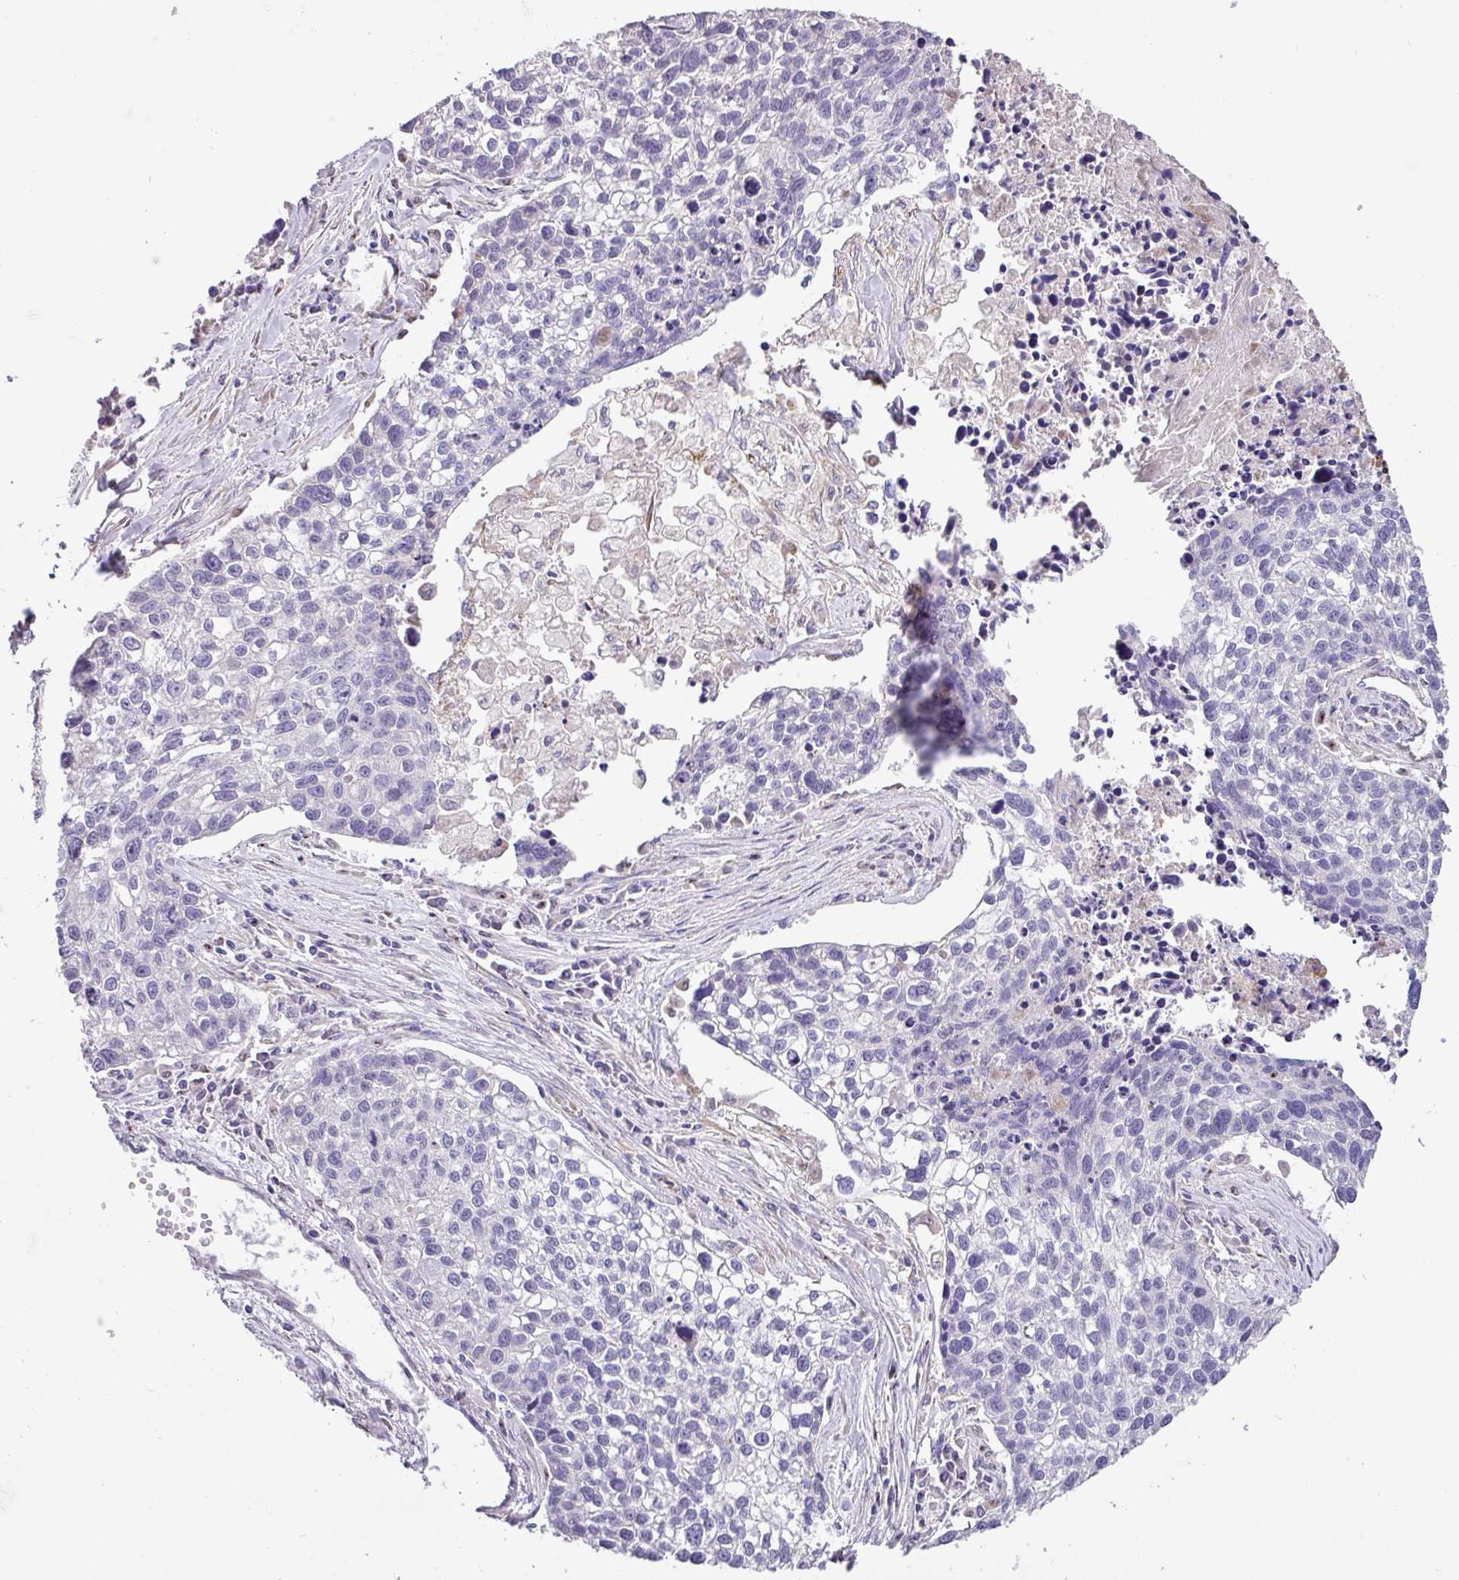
{"staining": {"intensity": "negative", "quantity": "none", "location": "none"}, "tissue": "lung cancer", "cell_type": "Tumor cells", "image_type": "cancer", "snomed": [{"axis": "morphology", "description": "Squamous cell carcinoma, NOS"}, {"axis": "topography", "description": "Lung"}], "caption": "A histopathology image of lung squamous cell carcinoma stained for a protein demonstrates no brown staining in tumor cells.", "gene": "ZG16", "patient": {"sex": "male", "age": 74}}